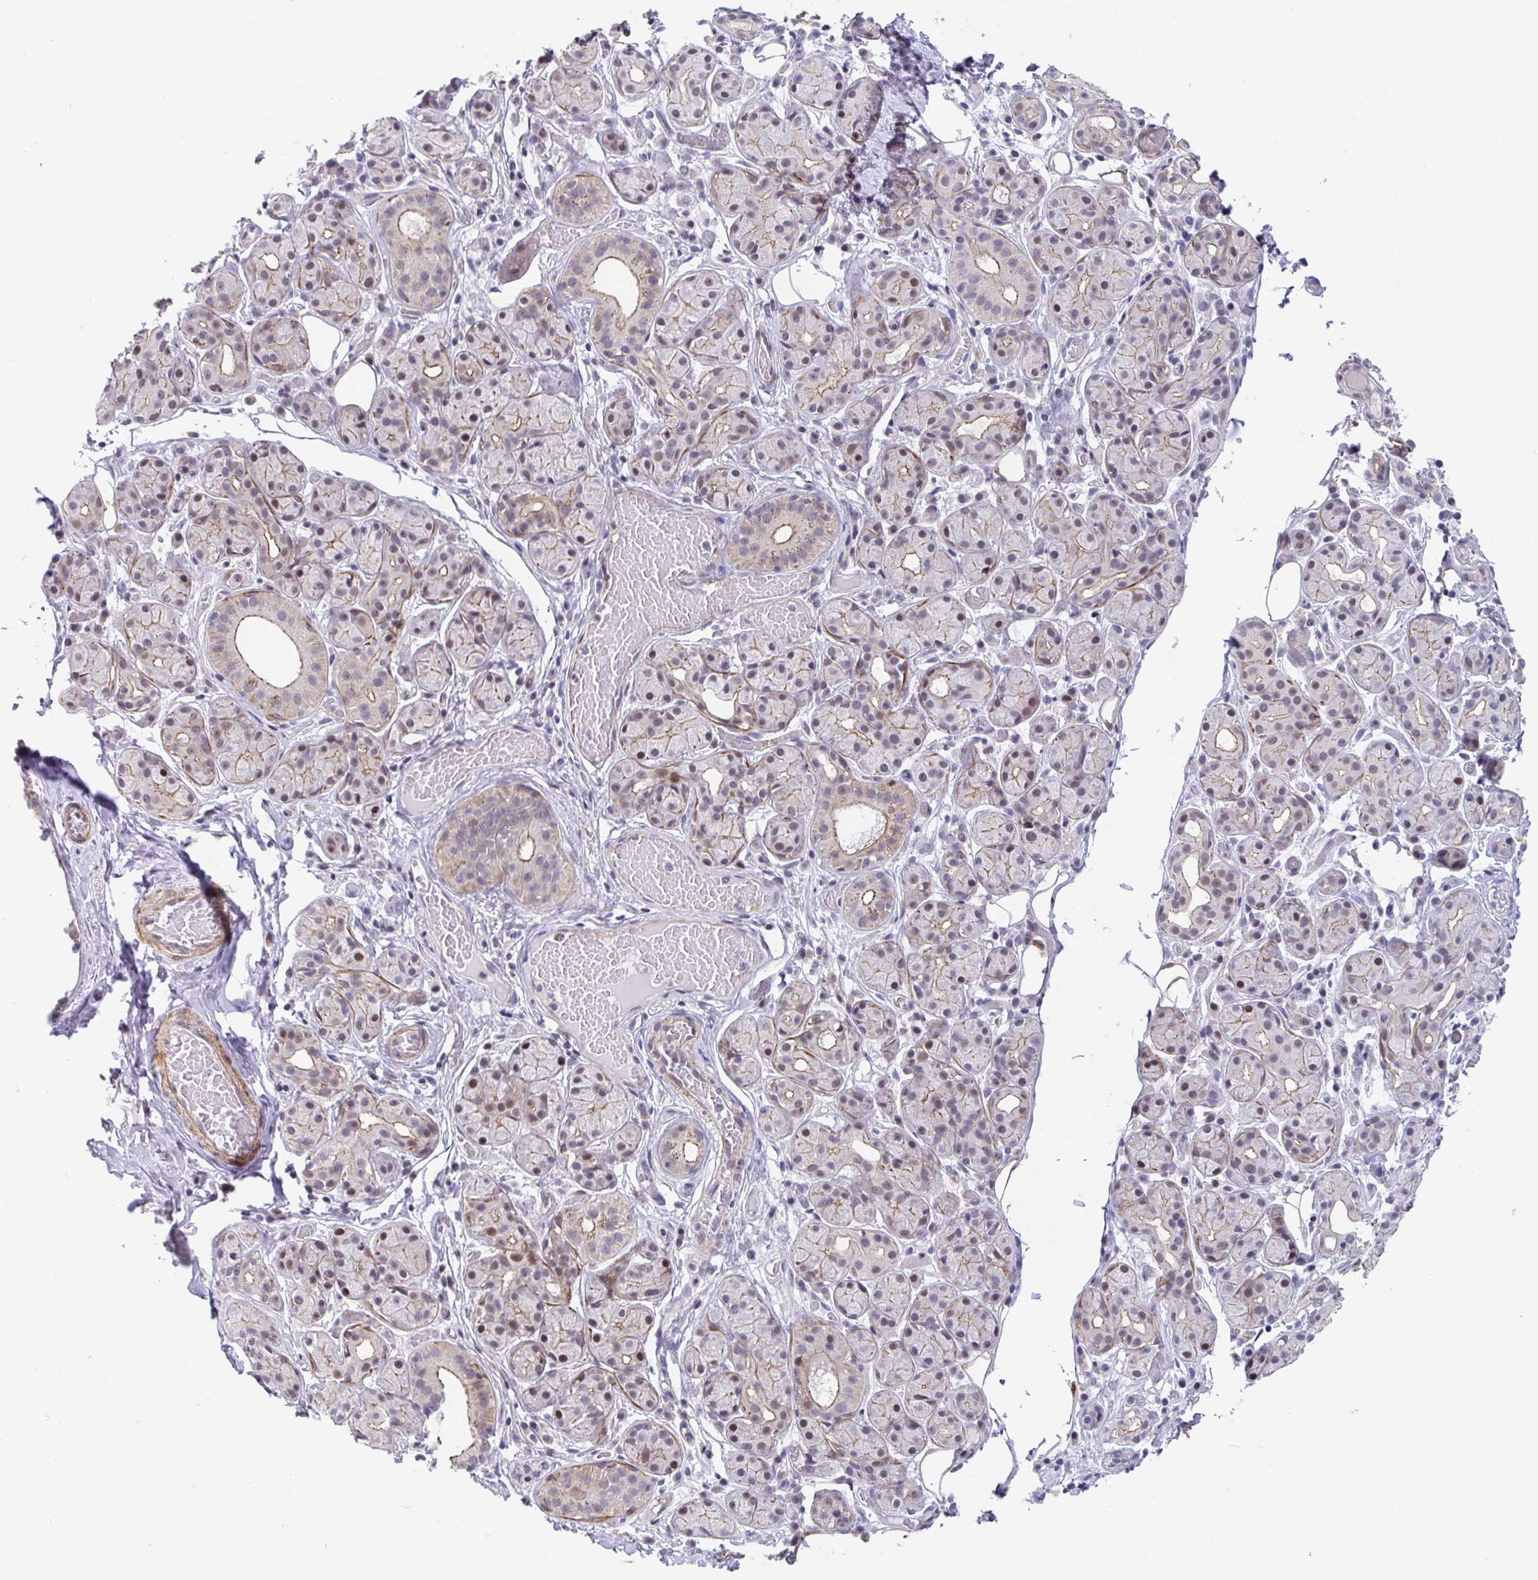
{"staining": {"intensity": "weak", "quantity": "25%-75%", "location": "cytoplasmic/membranous,nuclear"}, "tissue": "salivary gland", "cell_type": "Glandular cells", "image_type": "normal", "snomed": [{"axis": "morphology", "description": "Normal tissue, NOS"}, {"axis": "topography", "description": "Salivary gland"}, {"axis": "topography", "description": "Peripheral nerve tissue"}], "caption": "DAB (3,3'-diaminobenzidine) immunohistochemical staining of normal salivary gland exhibits weak cytoplasmic/membranous,nuclear protein expression in about 25%-75% of glandular cells.", "gene": "WDR72", "patient": {"sex": "male", "age": 71}}